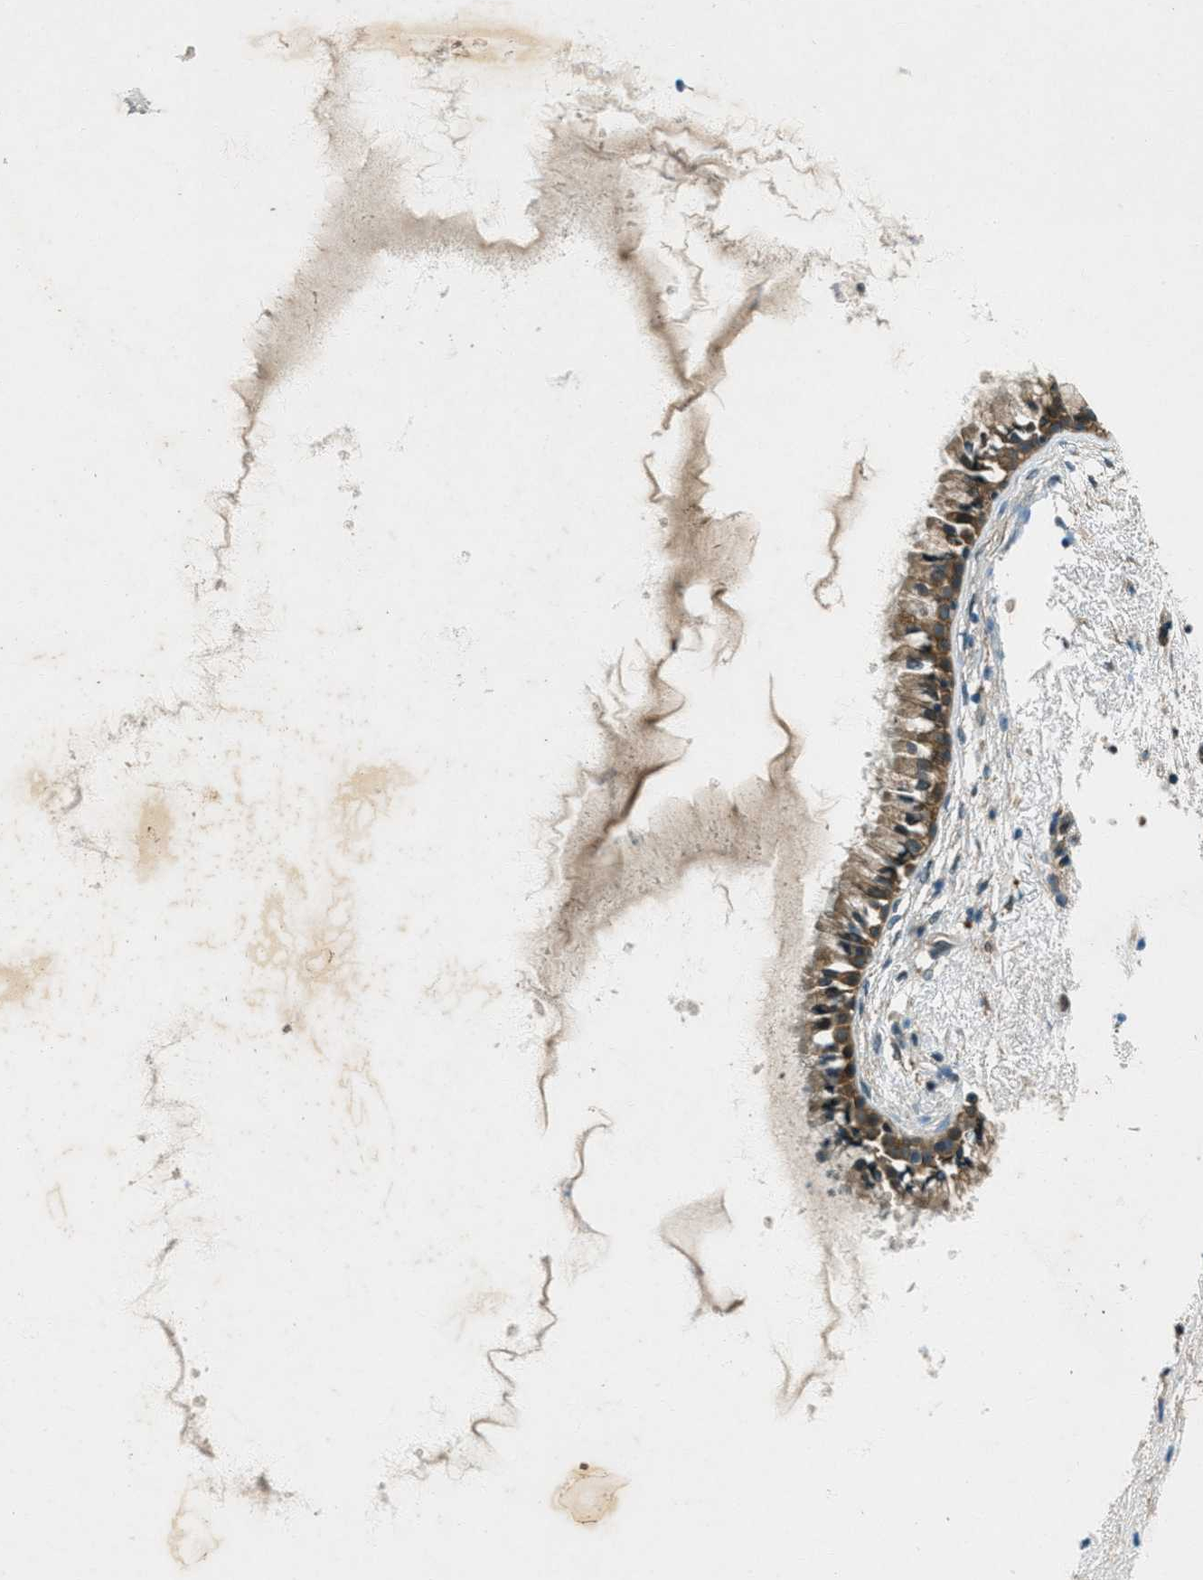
{"staining": {"intensity": "moderate", "quantity": ">75%", "location": "cytoplasmic/membranous"}, "tissue": "nasopharynx", "cell_type": "Respiratory epithelial cells", "image_type": "normal", "snomed": [{"axis": "morphology", "description": "Normal tissue, NOS"}, {"axis": "topography", "description": "Nasopharynx"}], "caption": "DAB immunohistochemical staining of unremarkable human nasopharynx demonstrates moderate cytoplasmic/membranous protein staining in about >75% of respiratory epithelial cells. The staining was performed using DAB, with brown indicating positive protein expression. Nuclei are stained blue with hematoxylin.", "gene": "STK11", "patient": {"sex": "male", "age": 21}}